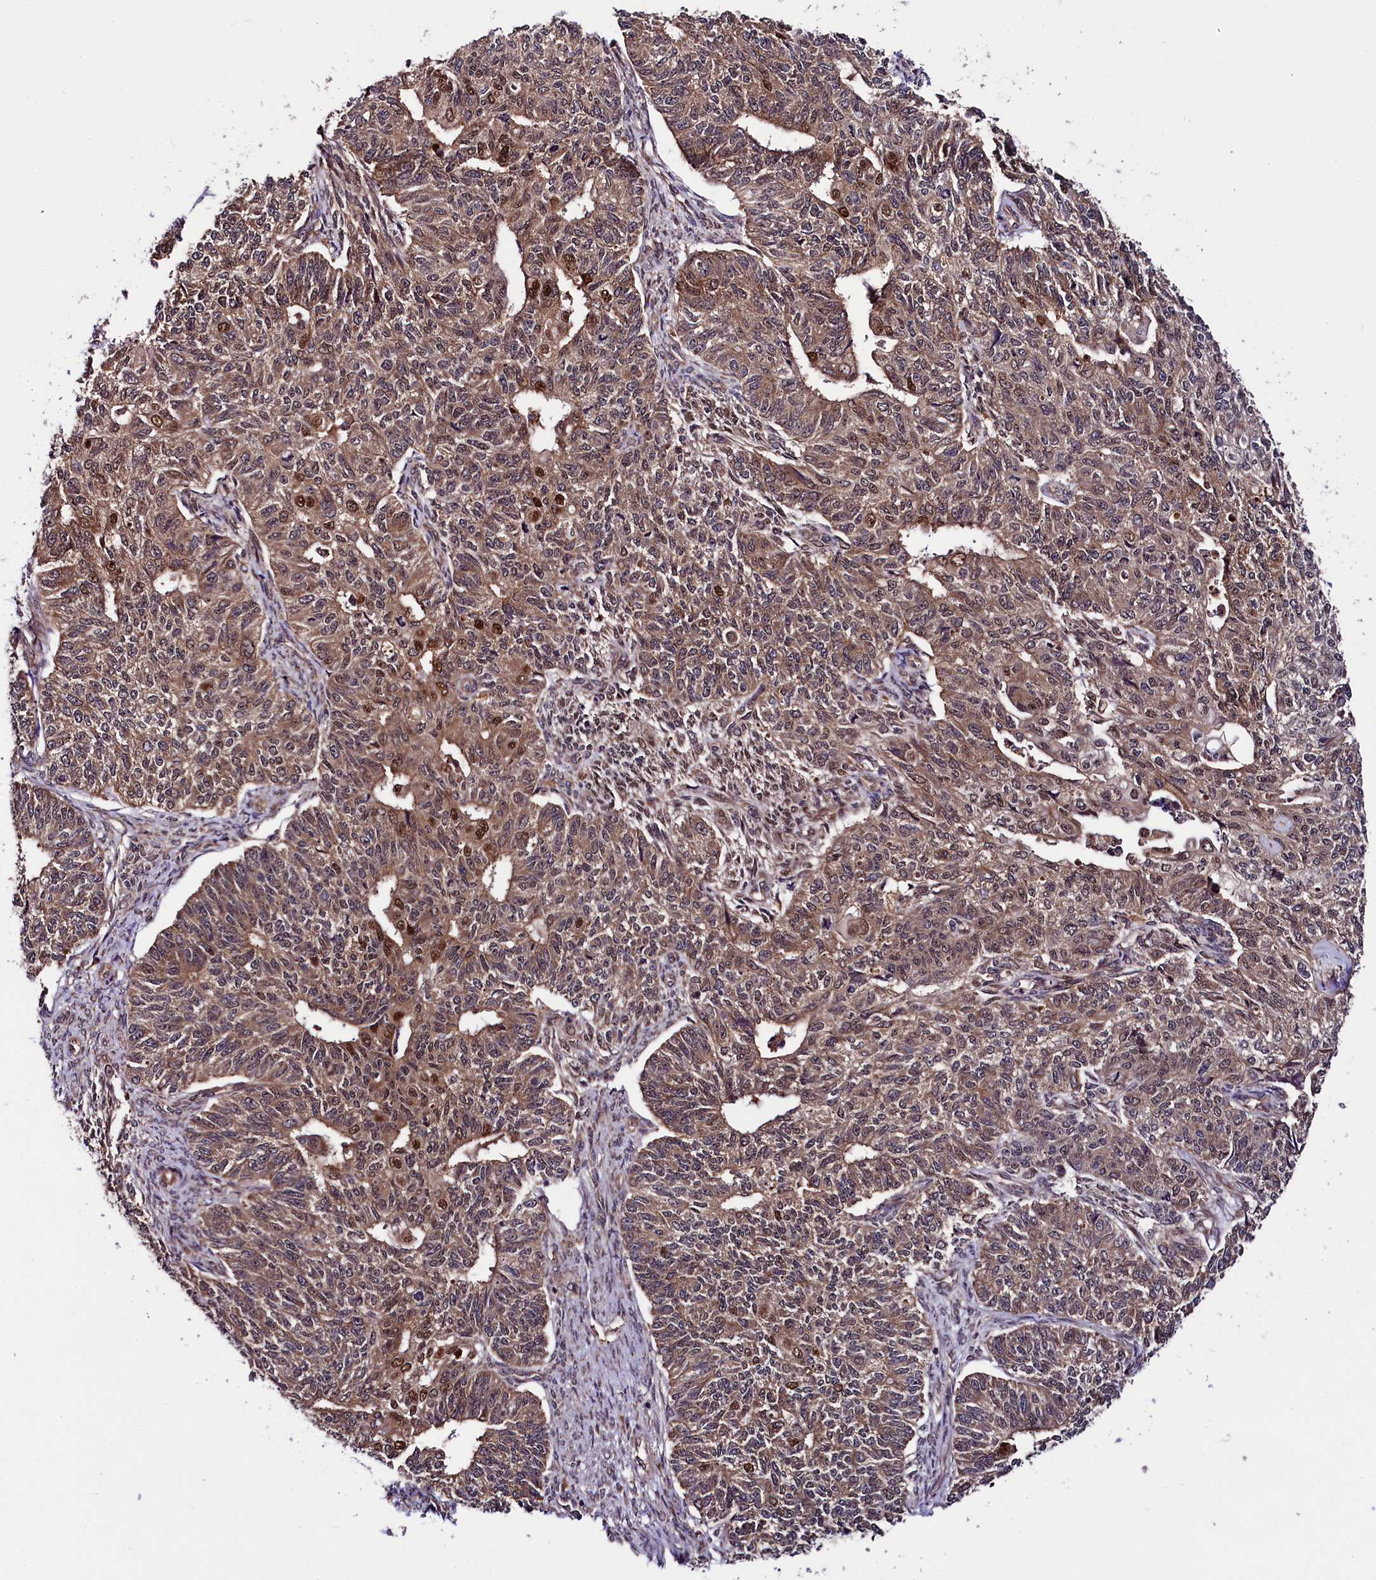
{"staining": {"intensity": "weak", "quantity": ">75%", "location": "cytoplasmic/membranous,nuclear"}, "tissue": "endometrial cancer", "cell_type": "Tumor cells", "image_type": "cancer", "snomed": [{"axis": "morphology", "description": "Adenocarcinoma, NOS"}, {"axis": "topography", "description": "Endometrium"}], "caption": "IHC photomicrograph of human endometrial cancer stained for a protein (brown), which demonstrates low levels of weak cytoplasmic/membranous and nuclear staining in about >75% of tumor cells.", "gene": "VPS35", "patient": {"sex": "female", "age": 32}}